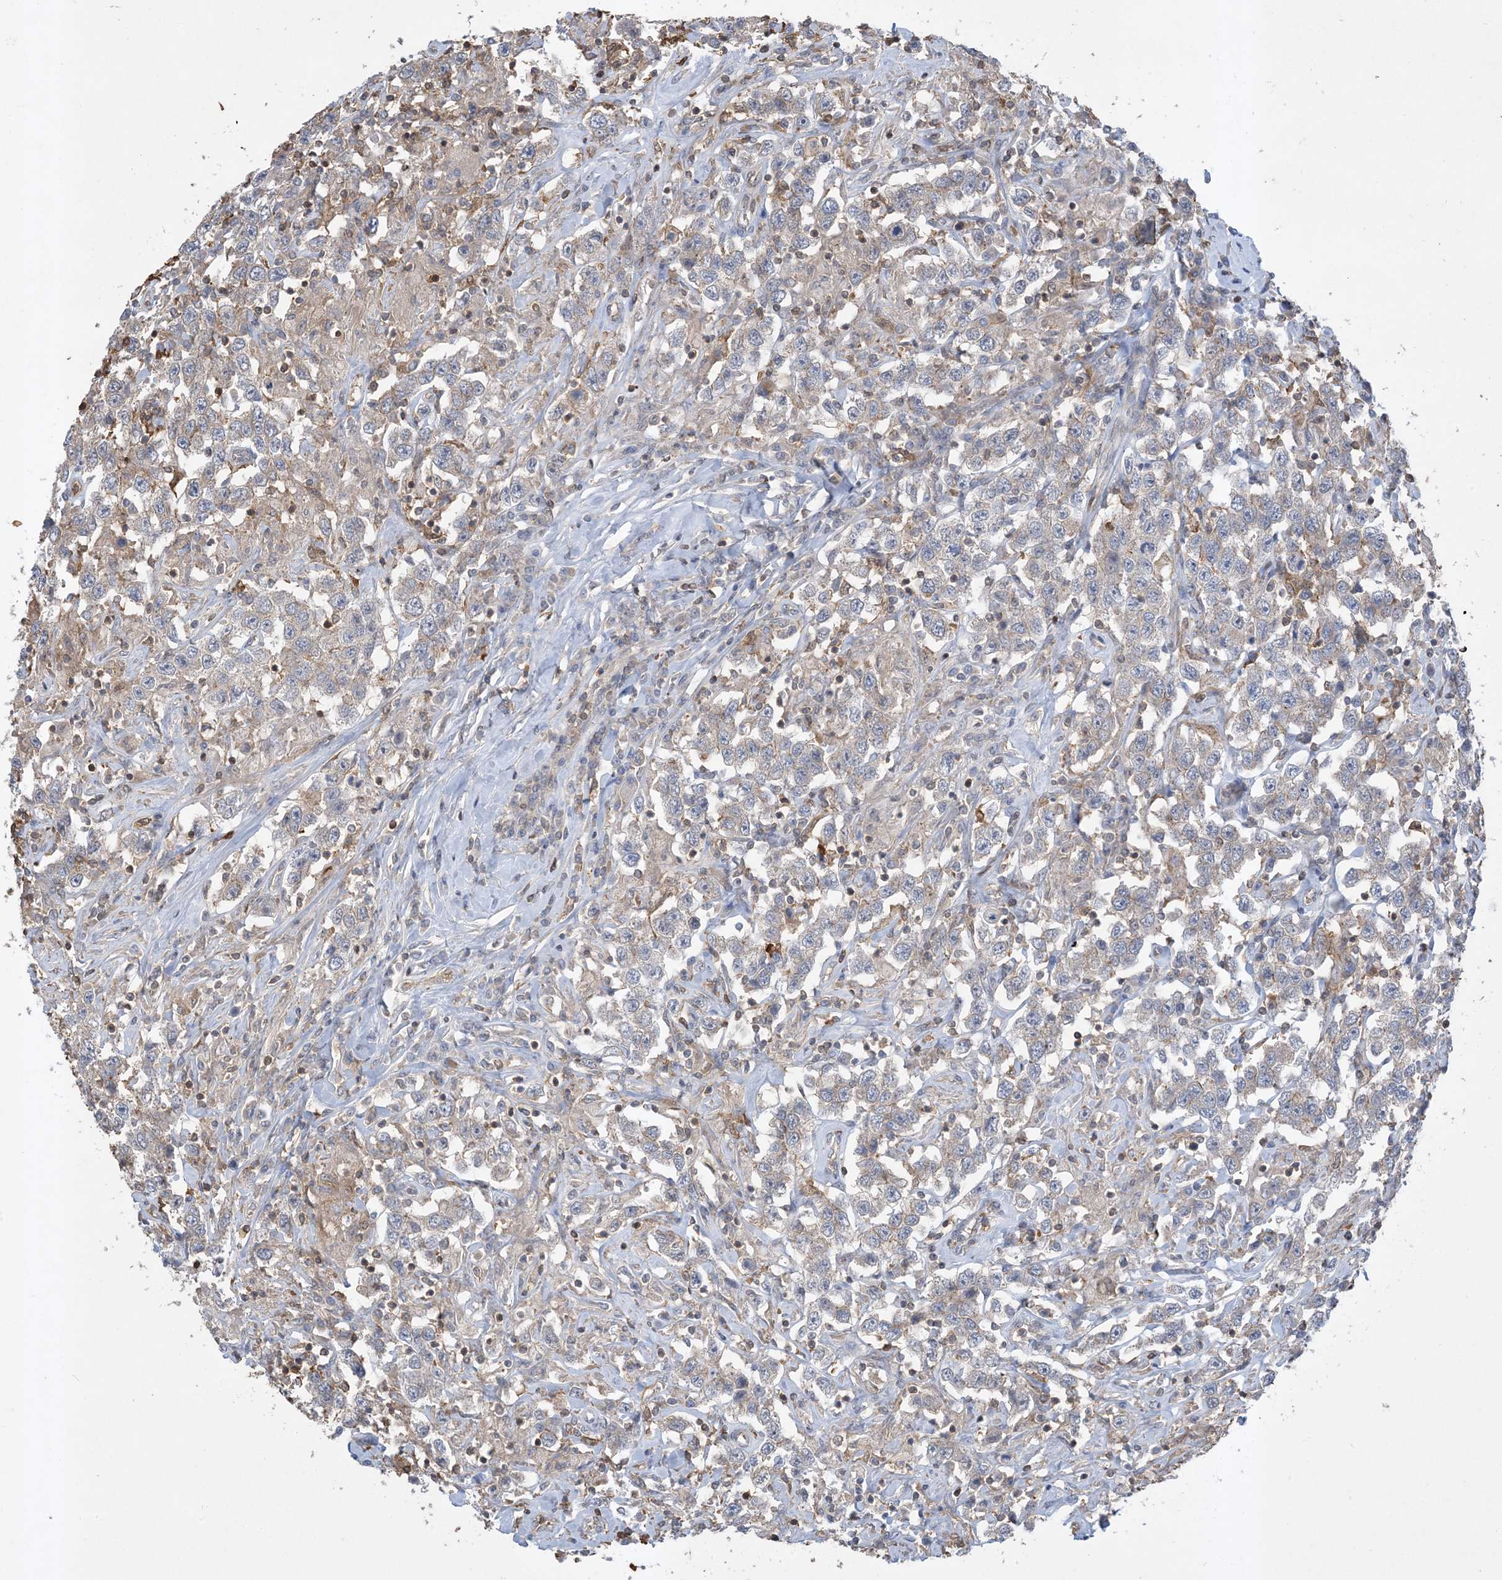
{"staining": {"intensity": "negative", "quantity": "none", "location": "none"}, "tissue": "testis cancer", "cell_type": "Tumor cells", "image_type": "cancer", "snomed": [{"axis": "morphology", "description": "Seminoma, NOS"}, {"axis": "topography", "description": "Testis"}], "caption": "Micrograph shows no significant protein positivity in tumor cells of testis seminoma.", "gene": "TMSB4X", "patient": {"sex": "male", "age": 41}}